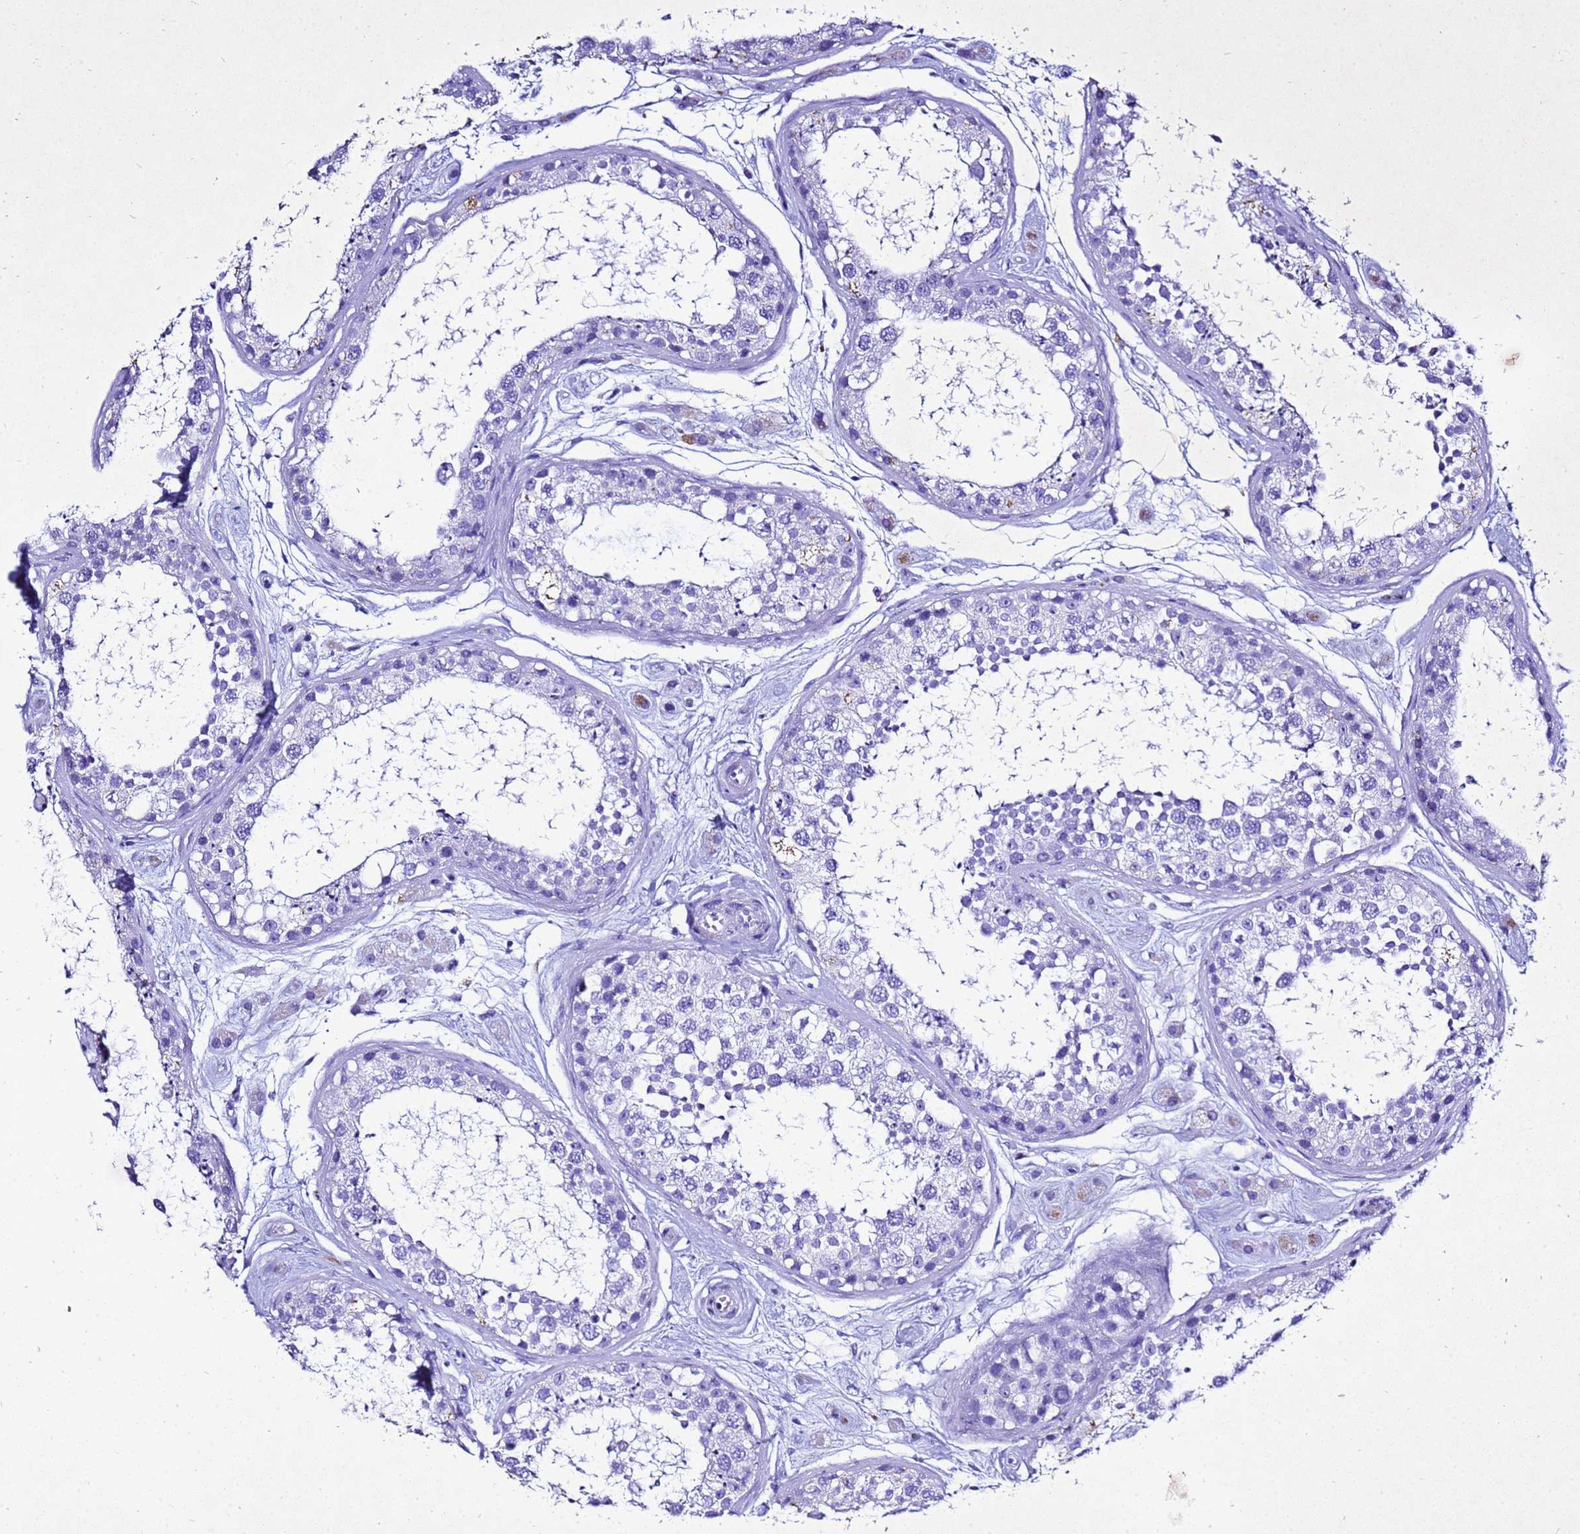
{"staining": {"intensity": "moderate", "quantity": "<25%", "location": "cytoplasmic/membranous"}, "tissue": "testis", "cell_type": "Cells in seminiferous ducts", "image_type": "normal", "snomed": [{"axis": "morphology", "description": "Normal tissue, NOS"}, {"axis": "topography", "description": "Testis"}], "caption": "DAB (3,3'-diaminobenzidine) immunohistochemical staining of benign human testis demonstrates moderate cytoplasmic/membranous protein positivity in about <25% of cells in seminiferous ducts.", "gene": "LIPF", "patient": {"sex": "male", "age": 25}}